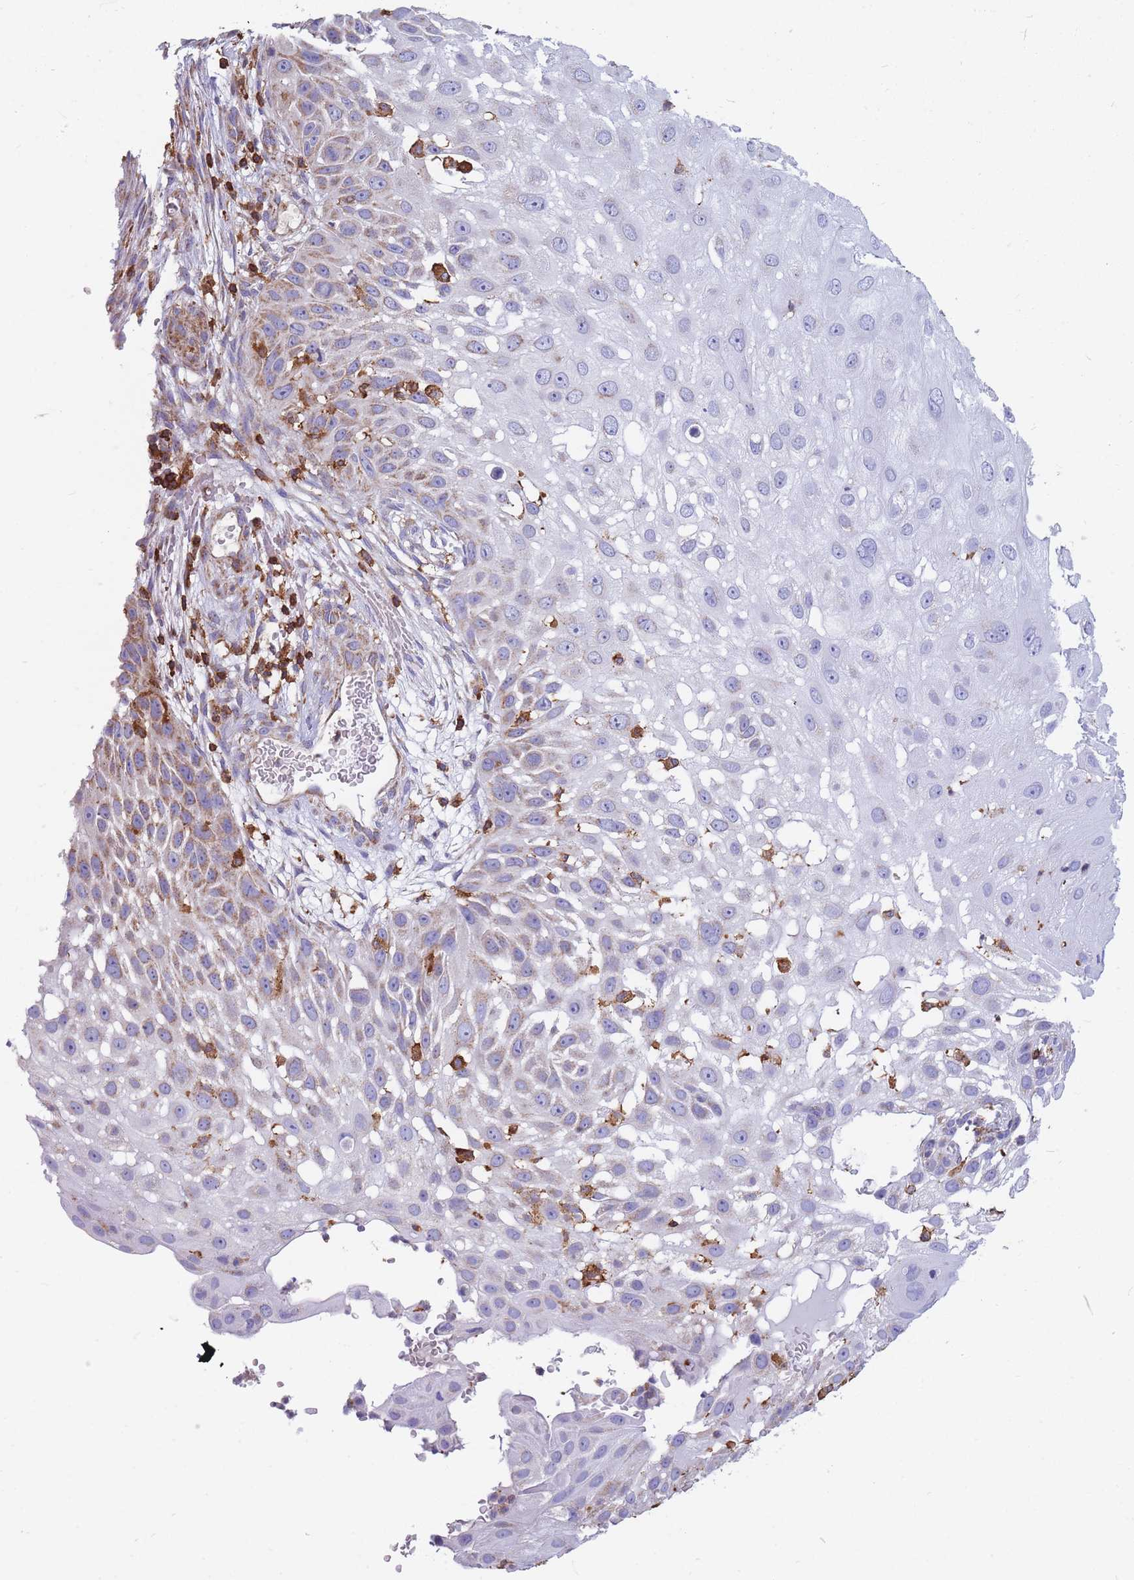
{"staining": {"intensity": "weak", "quantity": "<25%", "location": "cytoplasmic/membranous"}, "tissue": "skin cancer", "cell_type": "Tumor cells", "image_type": "cancer", "snomed": [{"axis": "morphology", "description": "Squamous cell carcinoma, NOS"}, {"axis": "topography", "description": "Skin"}], "caption": "Immunohistochemistry (IHC) of human squamous cell carcinoma (skin) demonstrates no positivity in tumor cells. The staining is performed using DAB brown chromogen with nuclei counter-stained in using hematoxylin.", "gene": "MRPL54", "patient": {"sex": "female", "age": 44}}